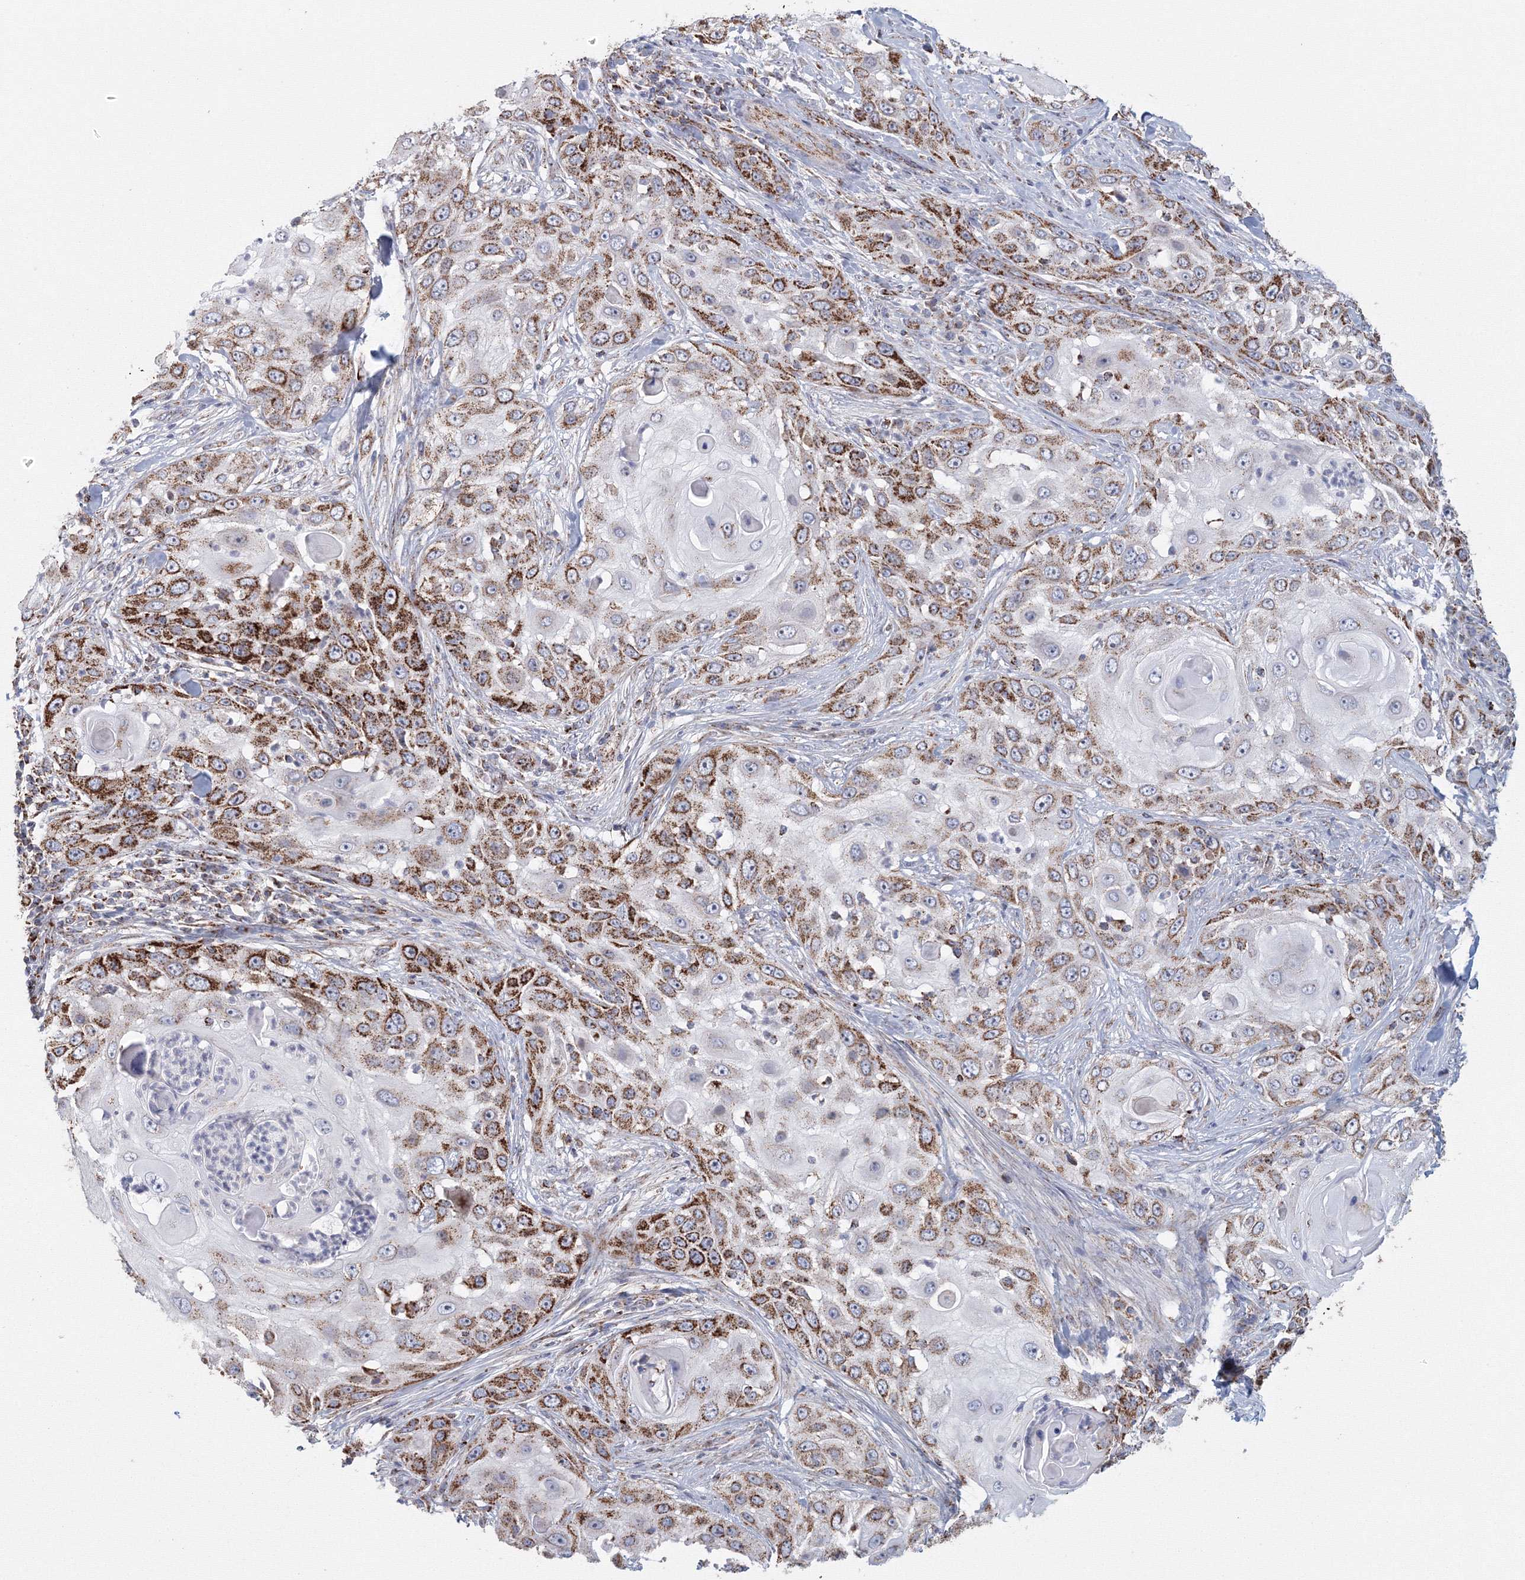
{"staining": {"intensity": "strong", "quantity": ">75%", "location": "cytoplasmic/membranous"}, "tissue": "skin cancer", "cell_type": "Tumor cells", "image_type": "cancer", "snomed": [{"axis": "morphology", "description": "Squamous cell carcinoma, NOS"}, {"axis": "topography", "description": "Skin"}], "caption": "Protein expression analysis of skin cancer displays strong cytoplasmic/membranous positivity in about >75% of tumor cells. (DAB = brown stain, brightfield microscopy at high magnification).", "gene": "GRPEL1", "patient": {"sex": "female", "age": 44}}